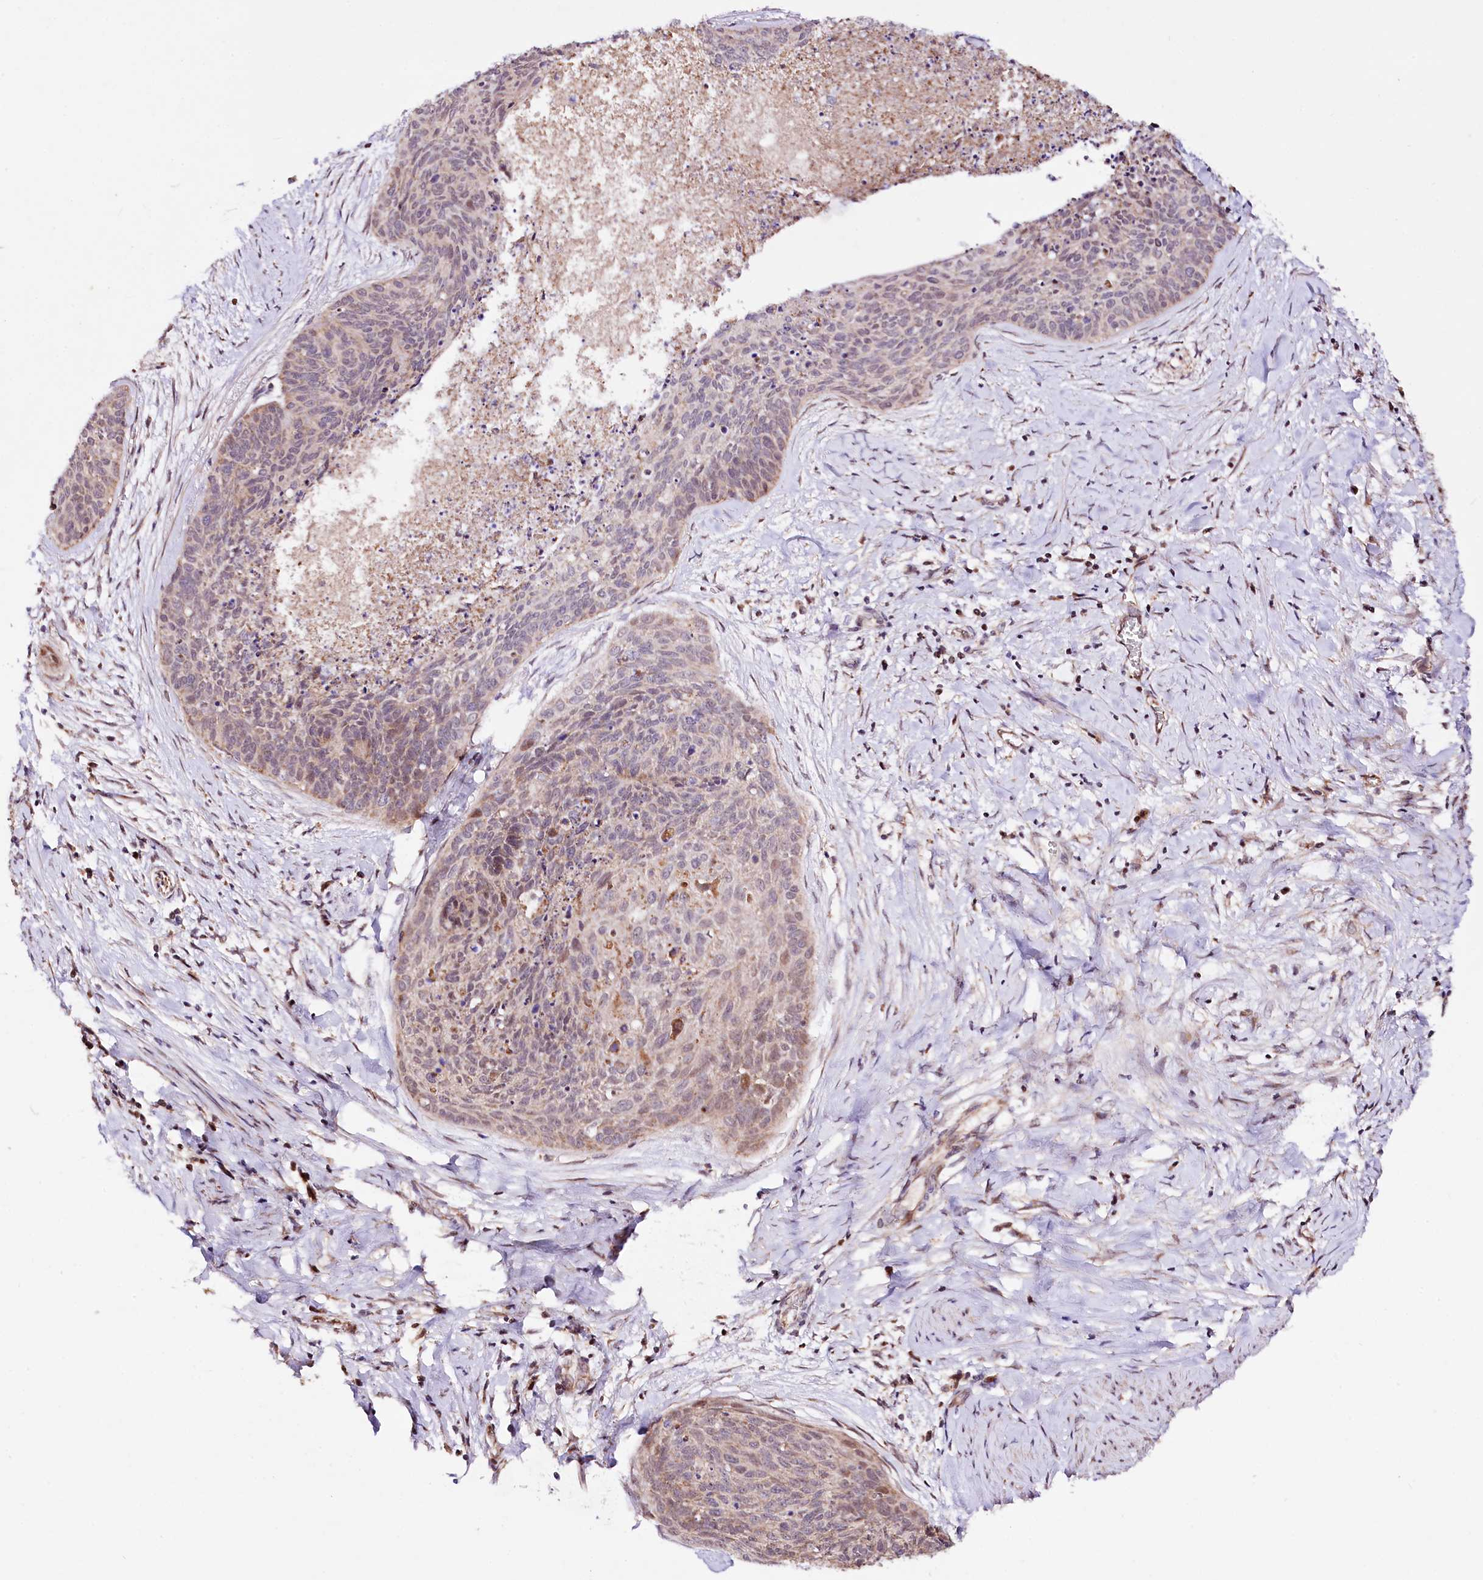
{"staining": {"intensity": "moderate", "quantity": "25%-75%", "location": "cytoplasmic/membranous,nuclear"}, "tissue": "cervical cancer", "cell_type": "Tumor cells", "image_type": "cancer", "snomed": [{"axis": "morphology", "description": "Squamous cell carcinoma, NOS"}, {"axis": "topography", "description": "Cervix"}], "caption": "Protein staining exhibits moderate cytoplasmic/membranous and nuclear expression in approximately 25%-75% of tumor cells in cervical cancer.", "gene": "ST7", "patient": {"sex": "female", "age": 55}}